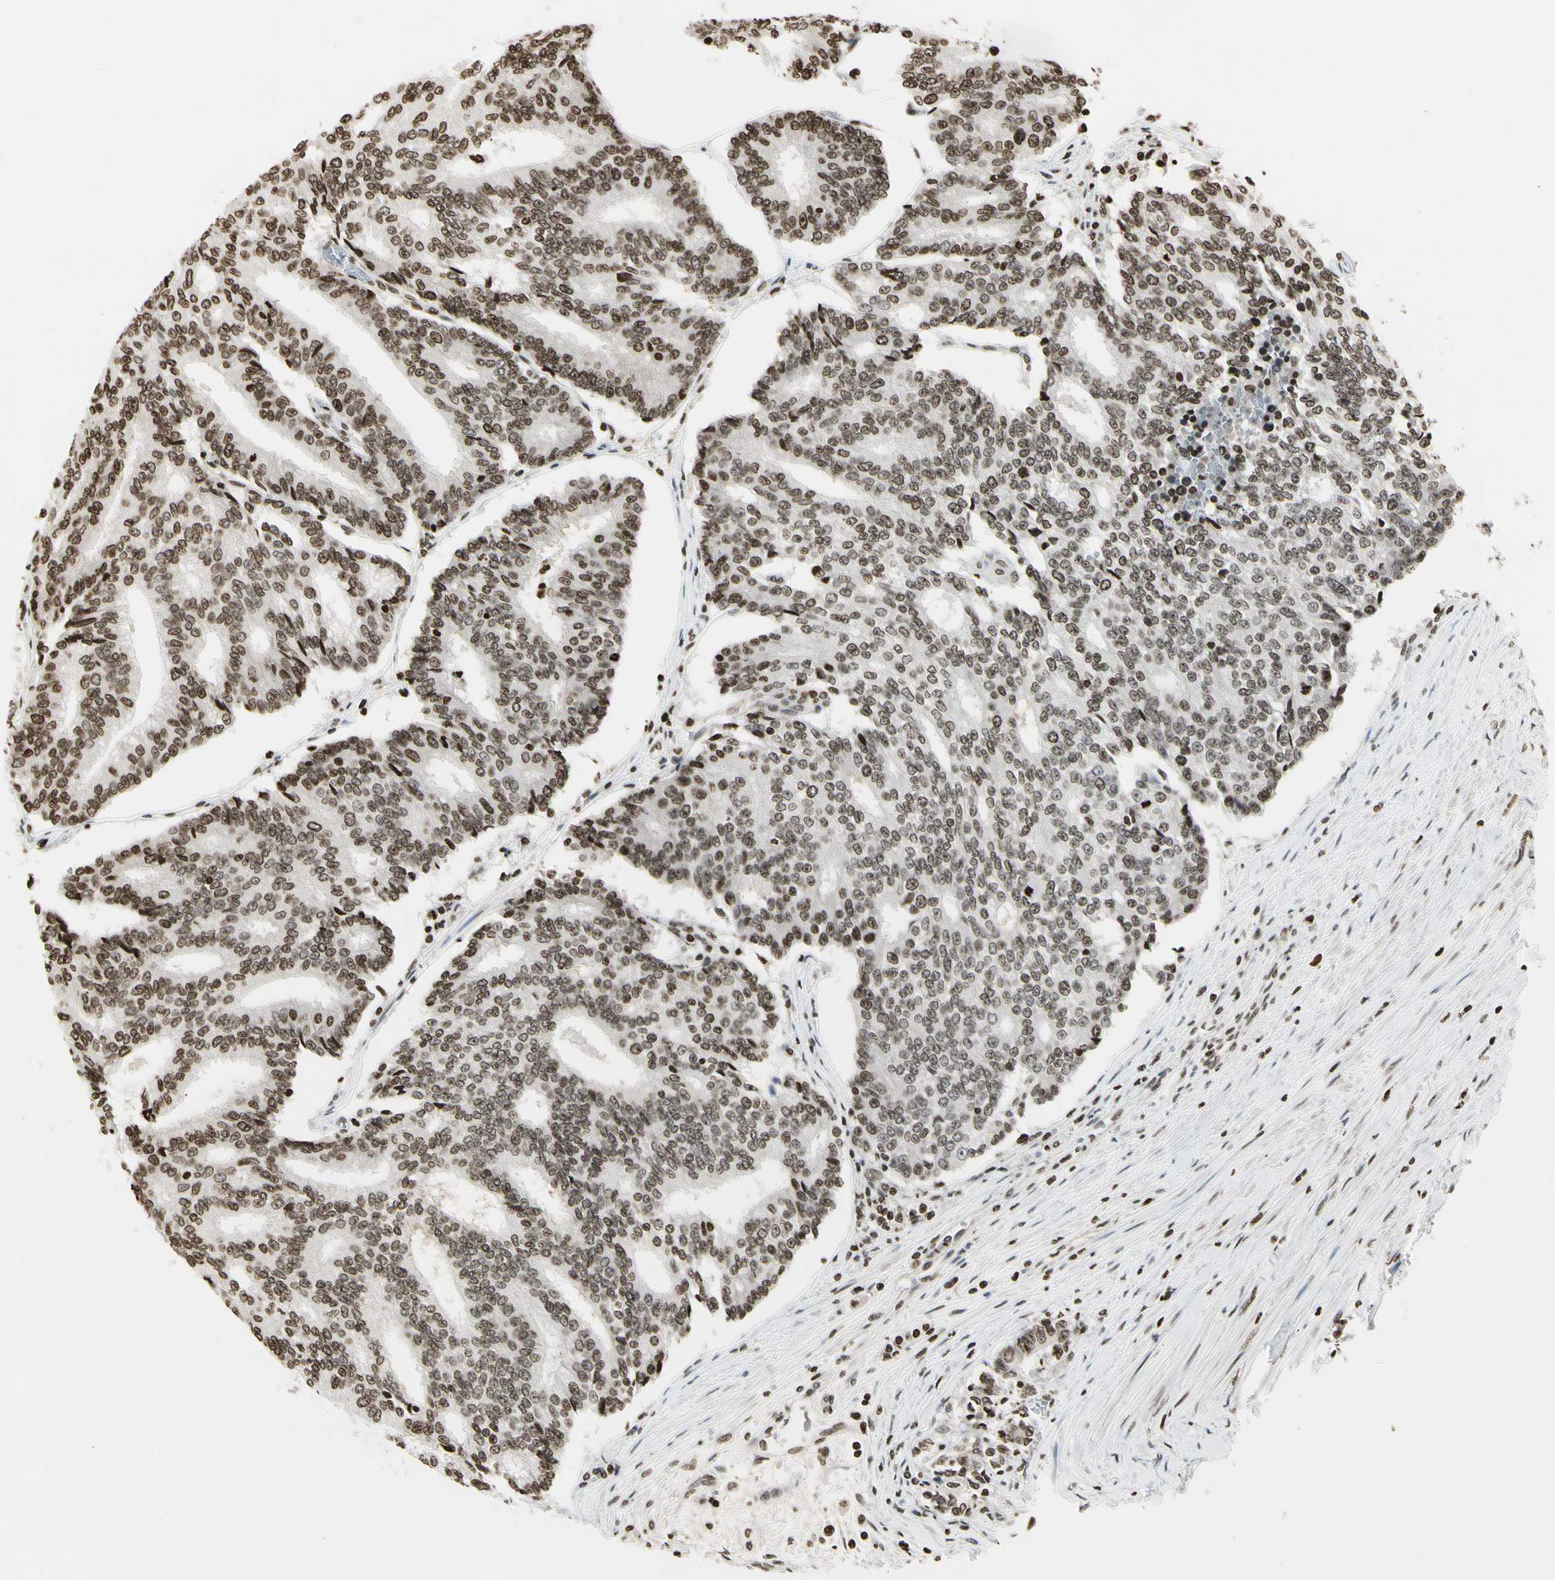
{"staining": {"intensity": "moderate", "quantity": "25%-75%", "location": "nuclear"}, "tissue": "prostate cancer", "cell_type": "Tumor cells", "image_type": "cancer", "snomed": [{"axis": "morphology", "description": "Adenocarcinoma, High grade"}, {"axis": "topography", "description": "Prostate"}], "caption": "Tumor cells show medium levels of moderate nuclear staining in about 25%-75% of cells in adenocarcinoma (high-grade) (prostate).", "gene": "RORA", "patient": {"sex": "male", "age": 55}}